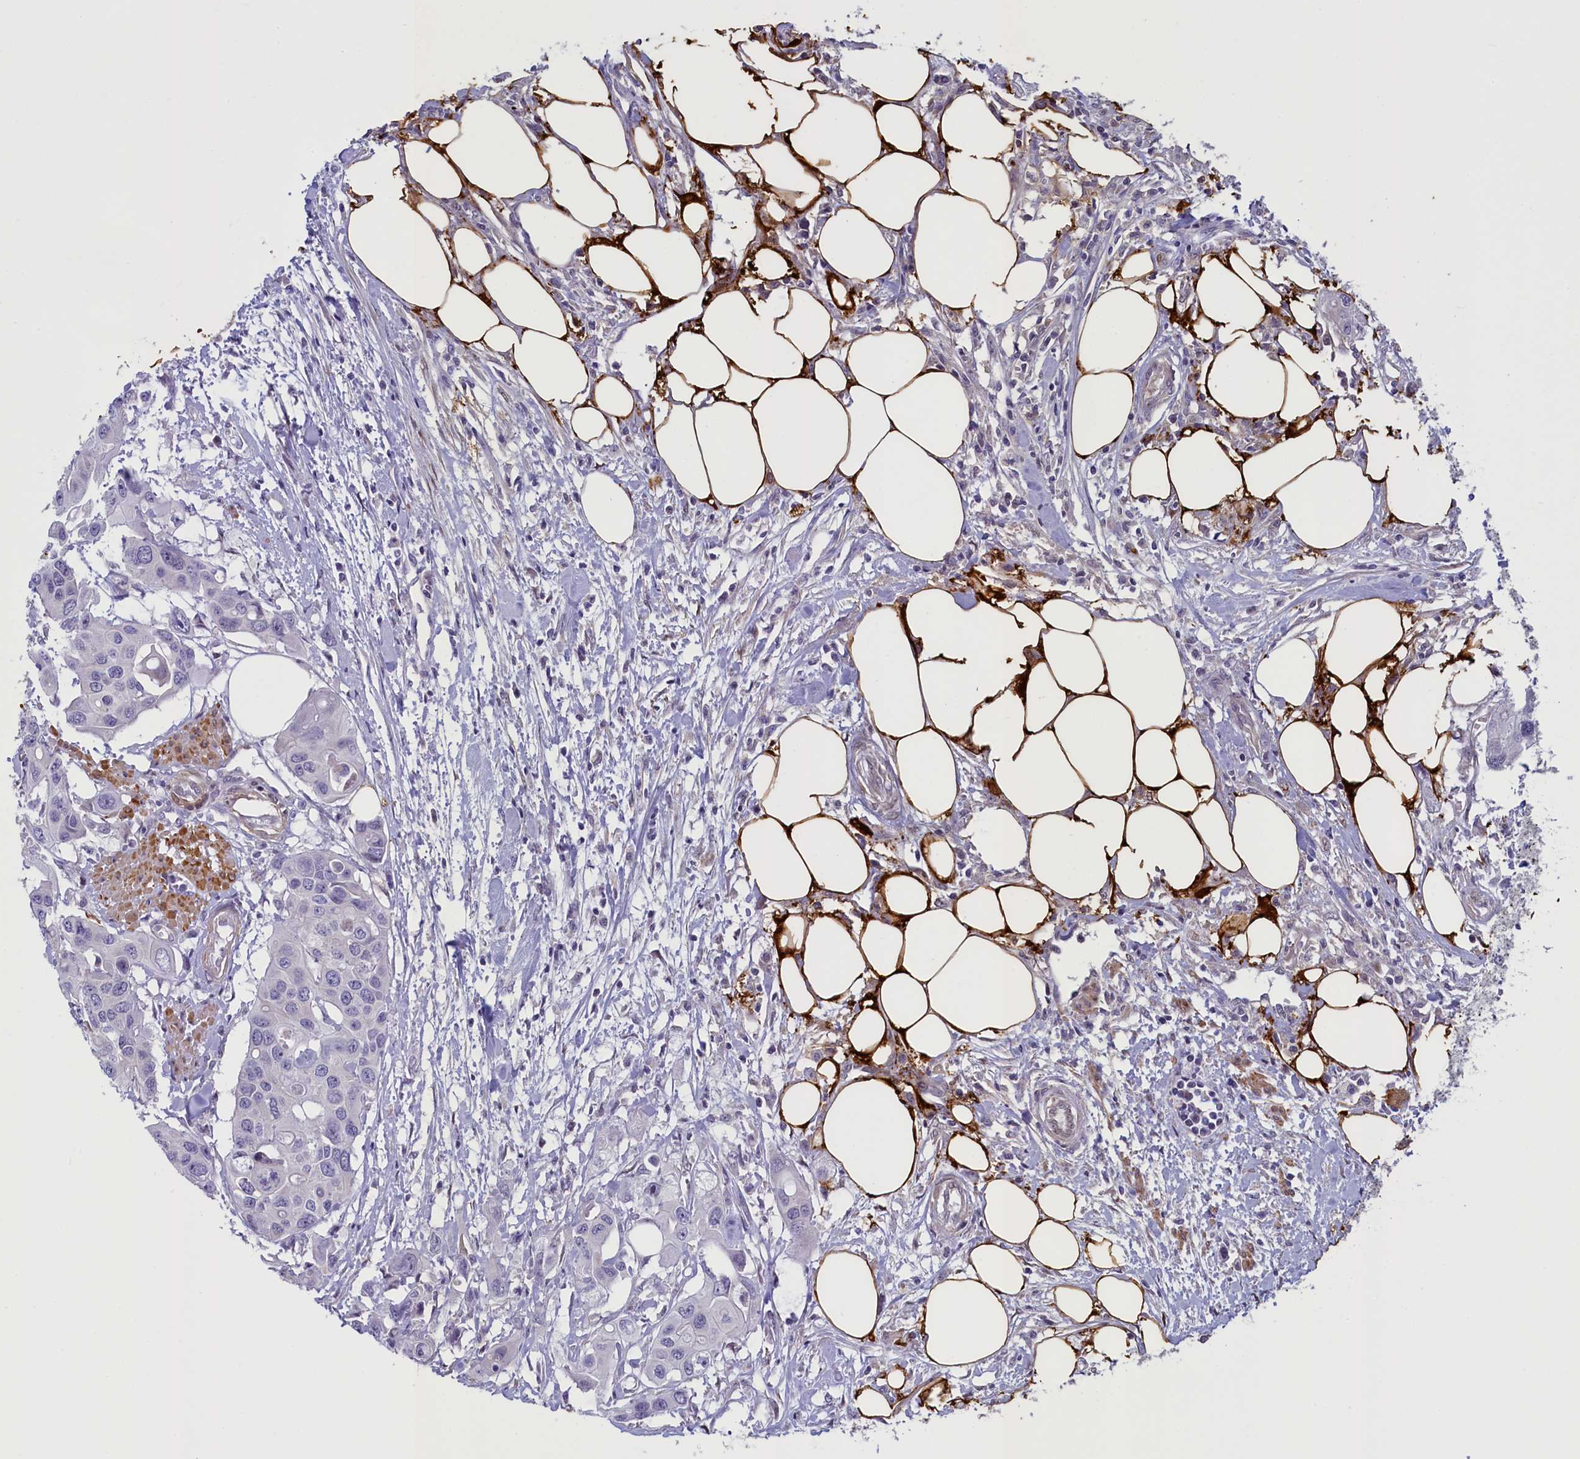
{"staining": {"intensity": "negative", "quantity": "none", "location": "none"}, "tissue": "colorectal cancer", "cell_type": "Tumor cells", "image_type": "cancer", "snomed": [{"axis": "morphology", "description": "Adenocarcinoma, NOS"}, {"axis": "topography", "description": "Colon"}], "caption": "IHC micrograph of human colorectal cancer stained for a protein (brown), which demonstrates no expression in tumor cells.", "gene": "IGSF6", "patient": {"sex": "male", "age": 77}}